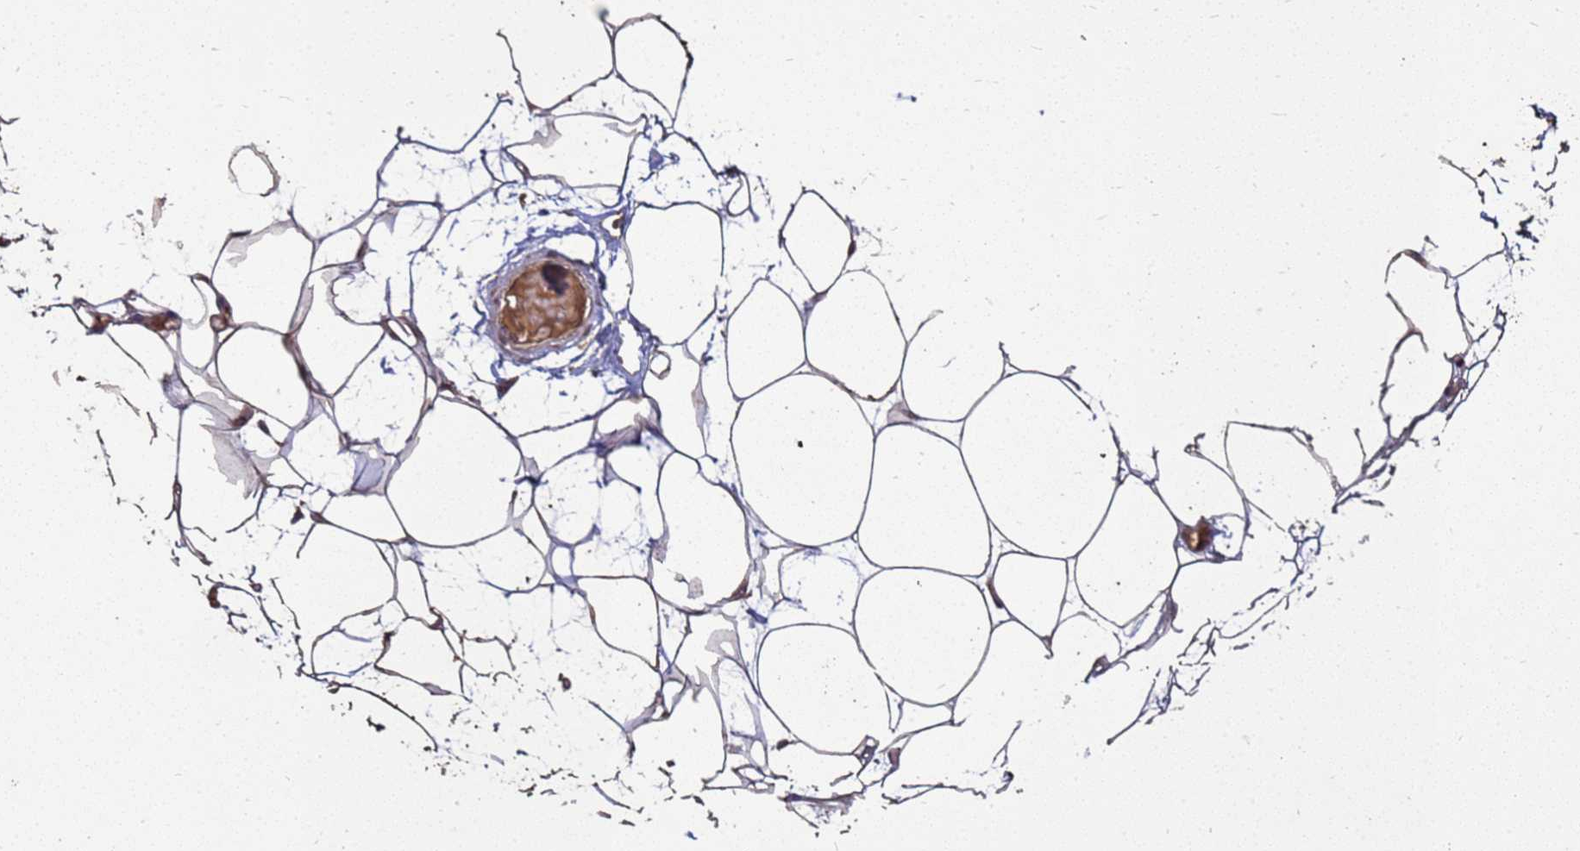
{"staining": {"intensity": "moderate", "quantity": "25%-75%", "location": "cytoplasmic/membranous"}, "tissue": "adipose tissue", "cell_type": "Adipocytes", "image_type": "normal", "snomed": [{"axis": "morphology", "description": "Normal tissue, NOS"}, {"axis": "topography", "description": "Breast"}], "caption": "Immunohistochemical staining of unremarkable human adipose tissue displays 25%-75% levels of moderate cytoplasmic/membranous protein expression in approximately 25%-75% of adipocytes.", "gene": "CRBN", "patient": {"sex": "female", "age": 23}}